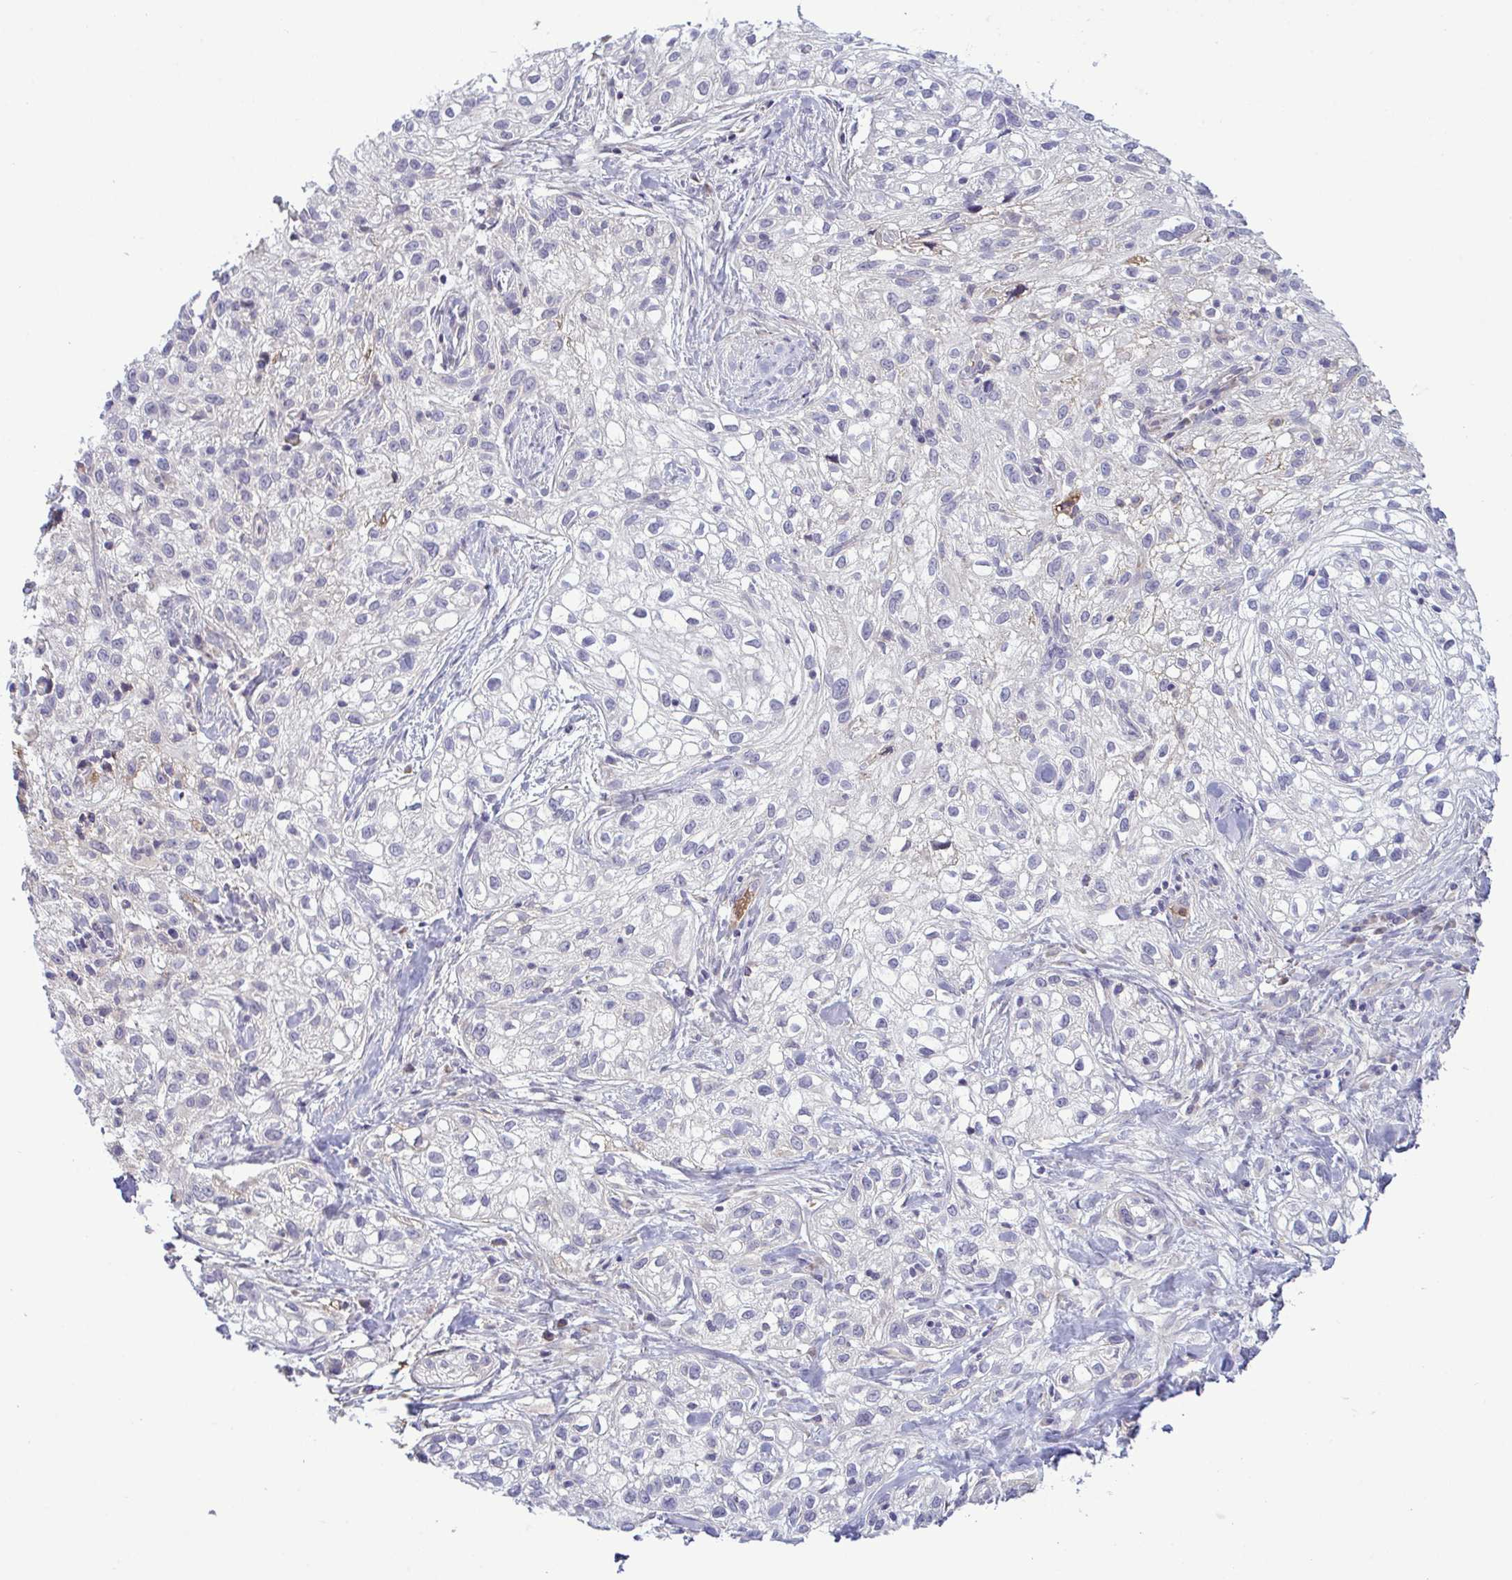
{"staining": {"intensity": "negative", "quantity": "none", "location": "none"}, "tissue": "skin cancer", "cell_type": "Tumor cells", "image_type": "cancer", "snomed": [{"axis": "morphology", "description": "Squamous cell carcinoma, NOS"}, {"axis": "topography", "description": "Skin"}], "caption": "DAB (3,3'-diaminobenzidine) immunohistochemical staining of human skin cancer shows no significant staining in tumor cells.", "gene": "SYNPO2L", "patient": {"sex": "male", "age": 82}}